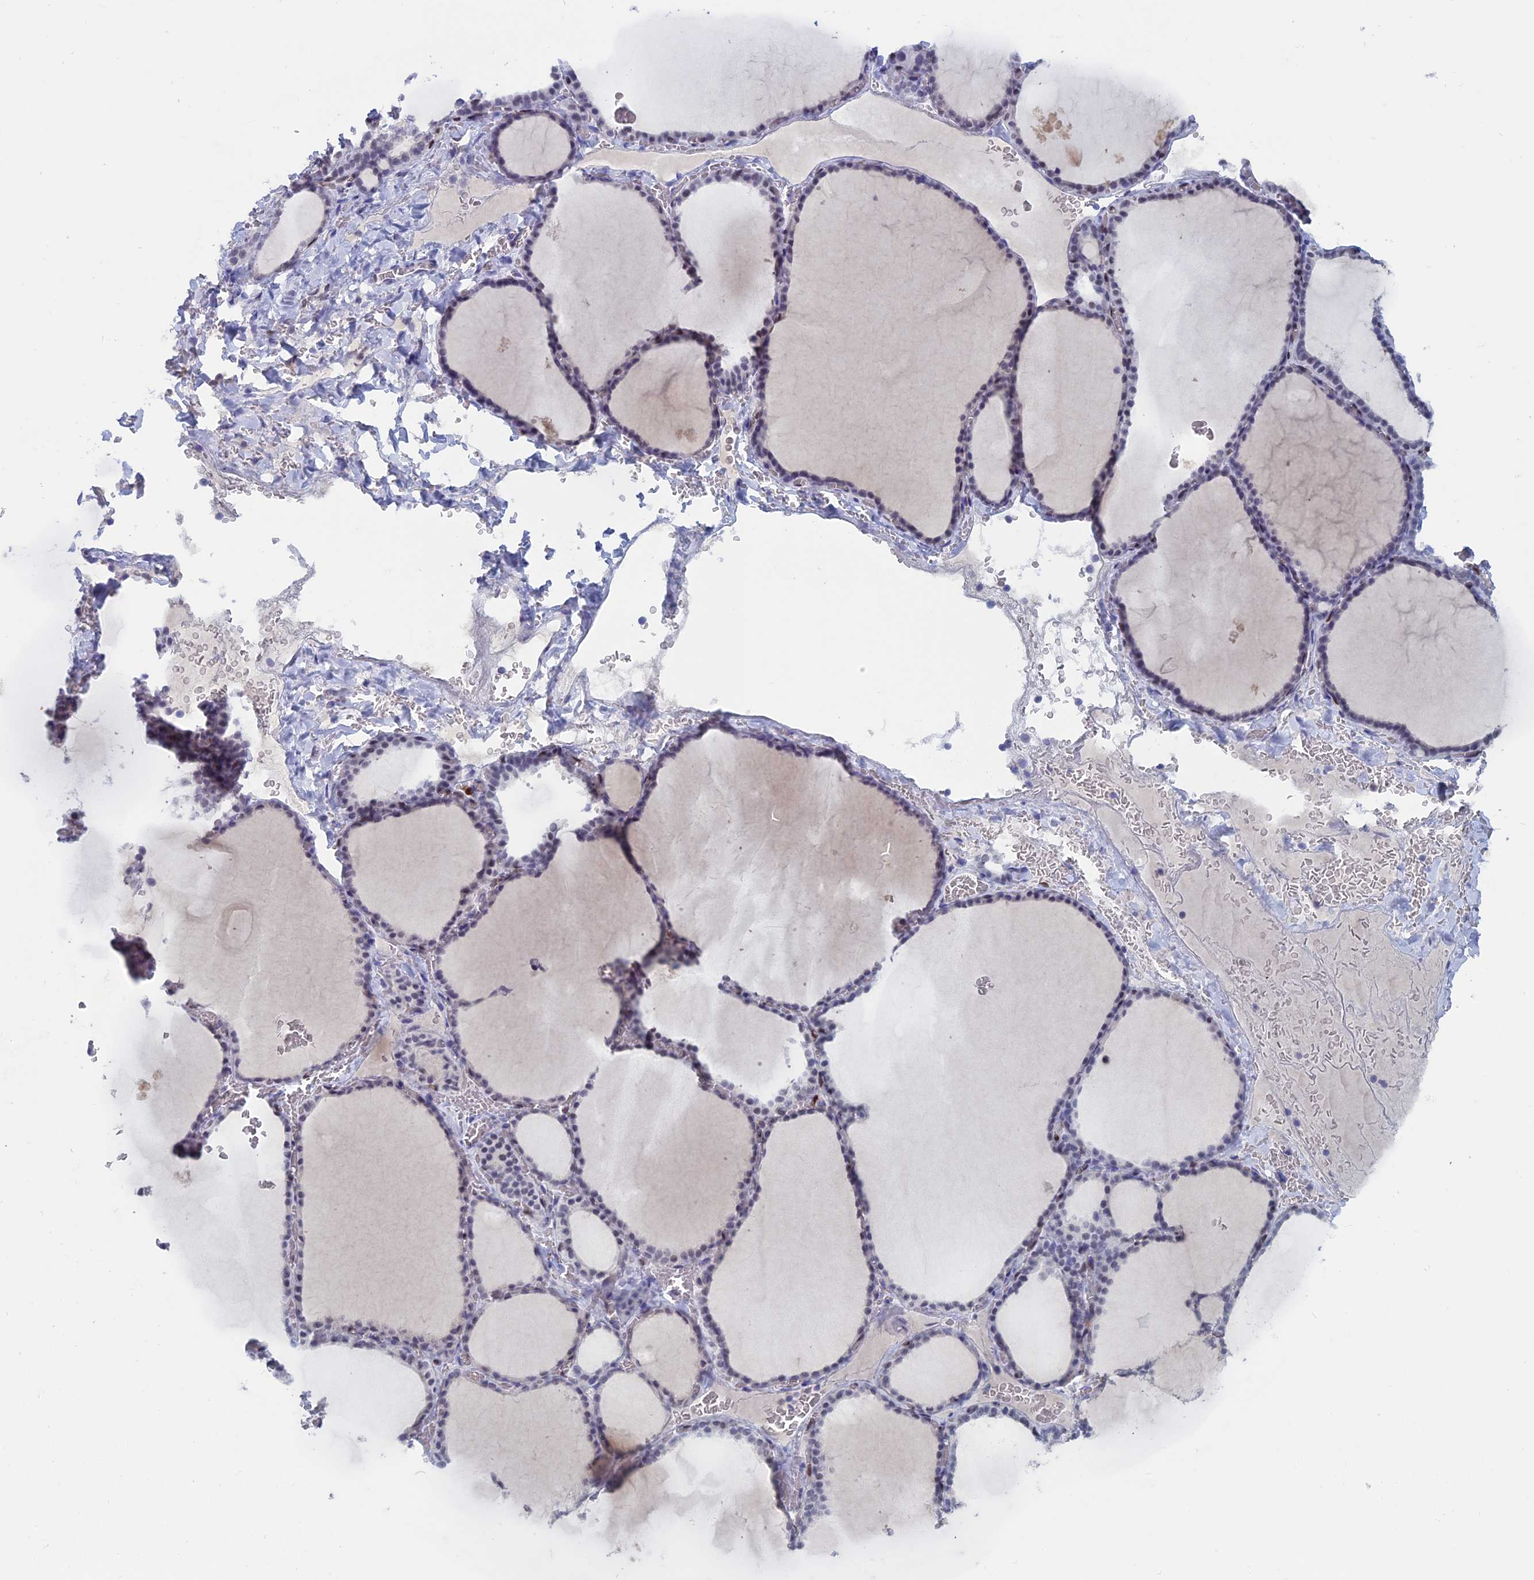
{"staining": {"intensity": "weak", "quantity": "<25%", "location": "nuclear"}, "tissue": "thyroid gland", "cell_type": "Glandular cells", "image_type": "normal", "snomed": [{"axis": "morphology", "description": "Normal tissue, NOS"}, {"axis": "topography", "description": "Thyroid gland"}], "caption": "Glandular cells show no significant protein expression in benign thyroid gland. (Brightfield microscopy of DAB (3,3'-diaminobenzidine) immunohistochemistry (IHC) at high magnification).", "gene": "NOL4L", "patient": {"sex": "female", "age": 39}}